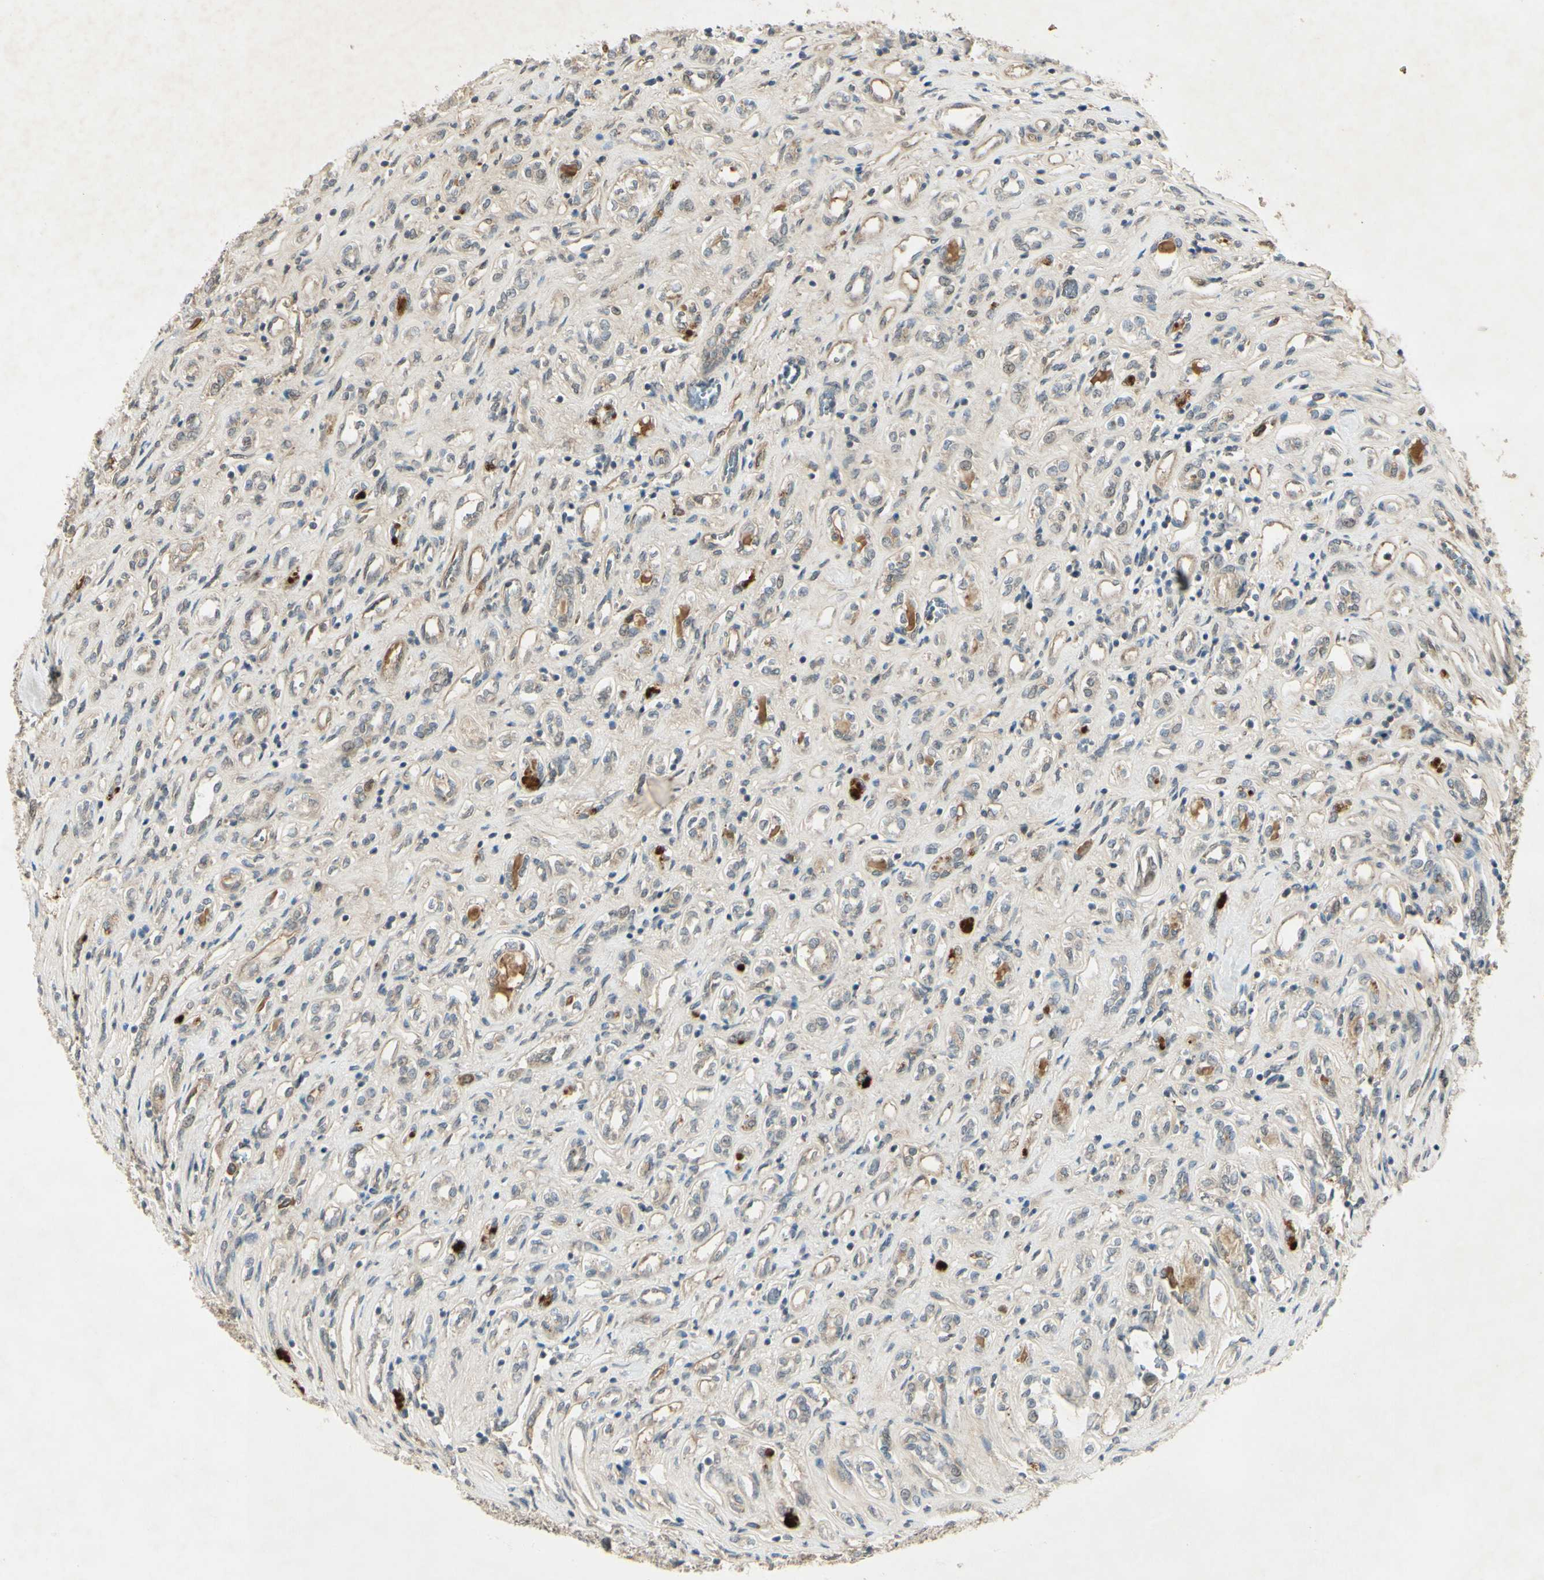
{"staining": {"intensity": "negative", "quantity": "none", "location": "none"}, "tissue": "renal cancer", "cell_type": "Tumor cells", "image_type": "cancer", "snomed": [{"axis": "morphology", "description": "Adenocarcinoma, NOS"}, {"axis": "topography", "description": "Kidney"}], "caption": "This image is of adenocarcinoma (renal) stained with immunohistochemistry (IHC) to label a protein in brown with the nuclei are counter-stained blue. There is no positivity in tumor cells.", "gene": "RAD18", "patient": {"sex": "female", "age": 70}}